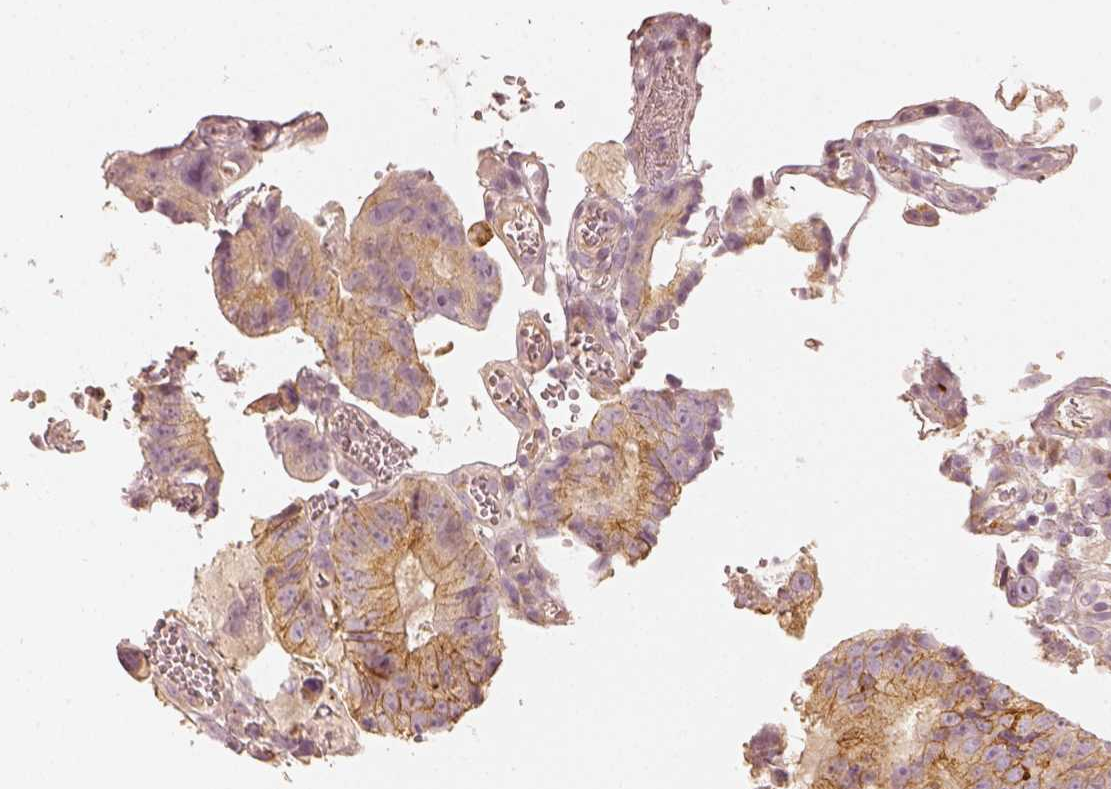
{"staining": {"intensity": "moderate", "quantity": ">75%", "location": "cytoplasmic/membranous"}, "tissue": "colorectal cancer", "cell_type": "Tumor cells", "image_type": "cancer", "snomed": [{"axis": "morphology", "description": "Adenocarcinoma, NOS"}, {"axis": "topography", "description": "Colon"}], "caption": "This photomicrograph displays IHC staining of human colorectal cancer (adenocarcinoma), with medium moderate cytoplasmic/membranous expression in about >75% of tumor cells.", "gene": "GORASP2", "patient": {"sex": "female", "age": 86}}